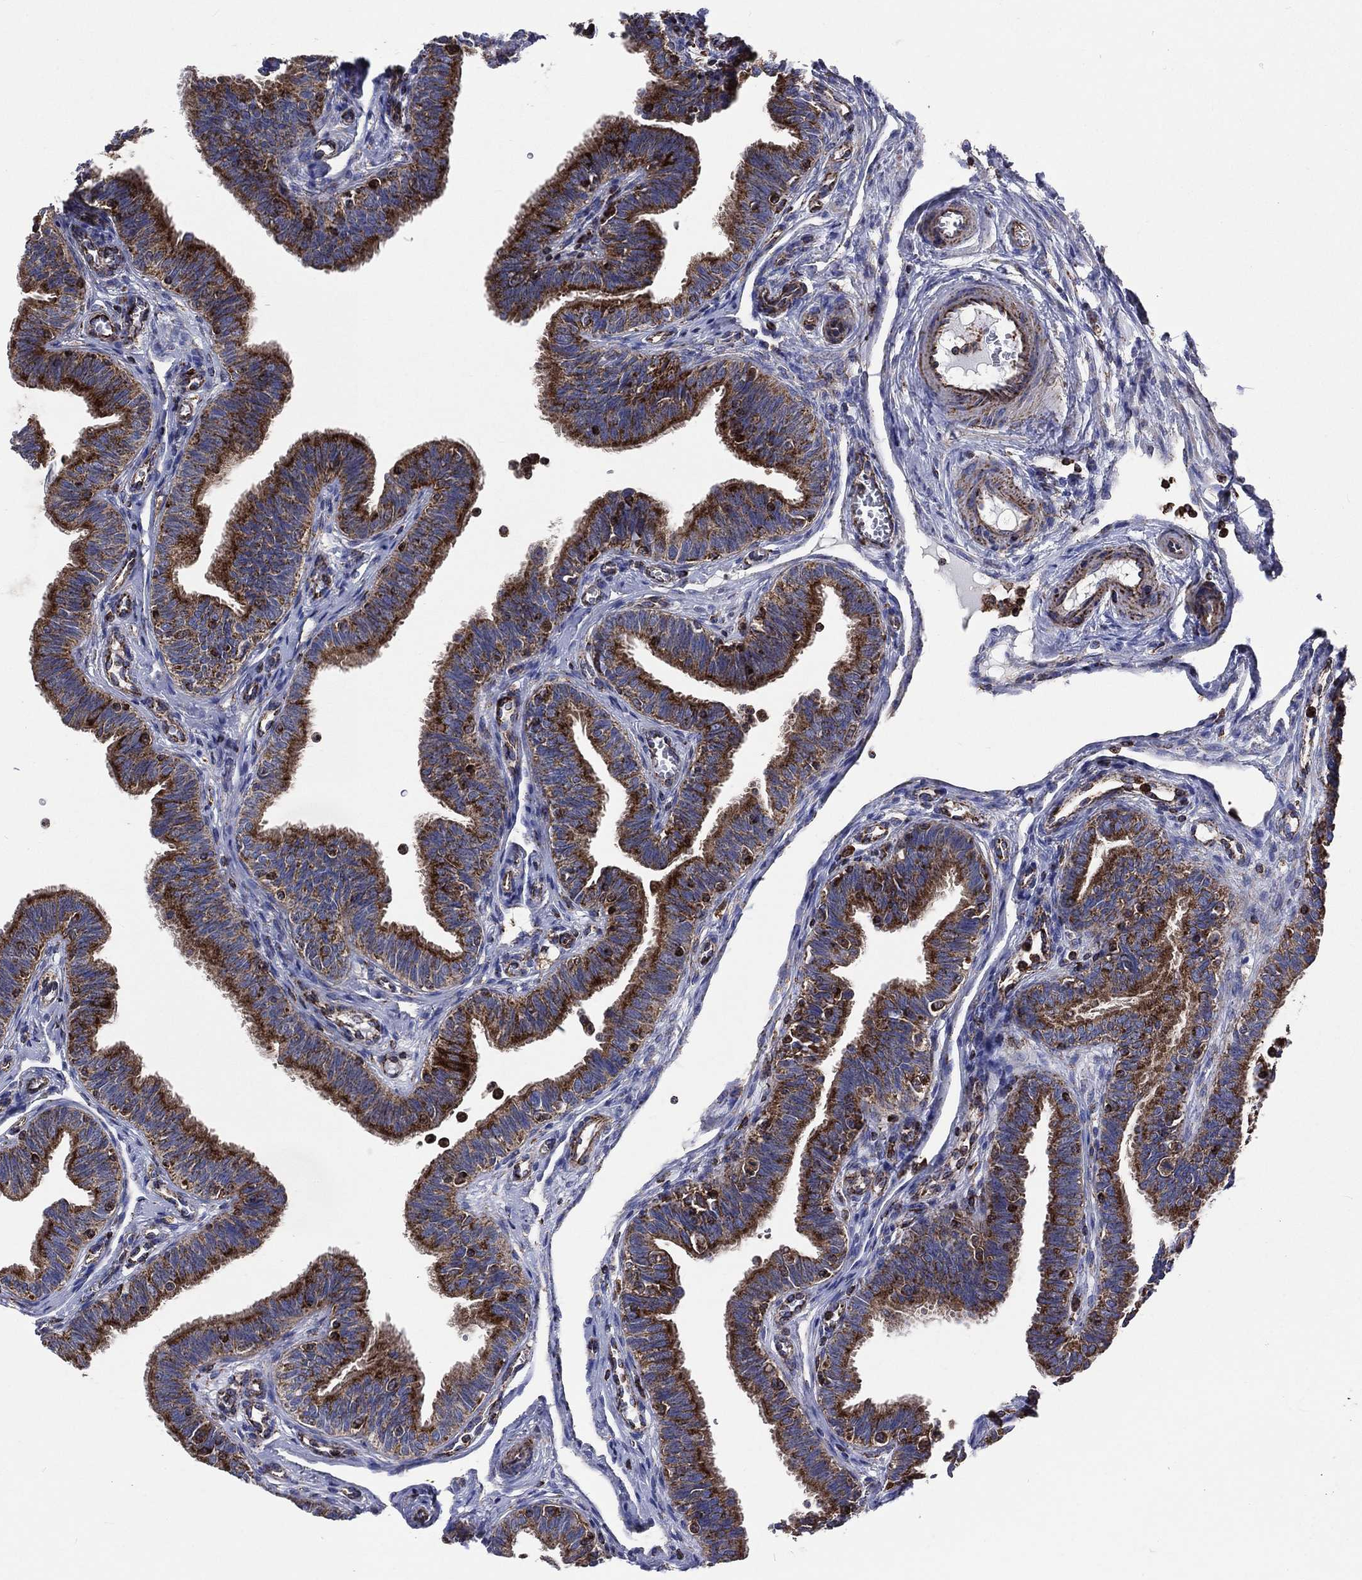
{"staining": {"intensity": "strong", "quantity": ">75%", "location": "cytoplasmic/membranous"}, "tissue": "fallopian tube", "cell_type": "Glandular cells", "image_type": "normal", "snomed": [{"axis": "morphology", "description": "Normal tissue, NOS"}, {"axis": "topography", "description": "Fallopian tube"}], "caption": "Unremarkable fallopian tube shows strong cytoplasmic/membranous positivity in approximately >75% of glandular cells.", "gene": "ANKRD37", "patient": {"sex": "female", "age": 36}}